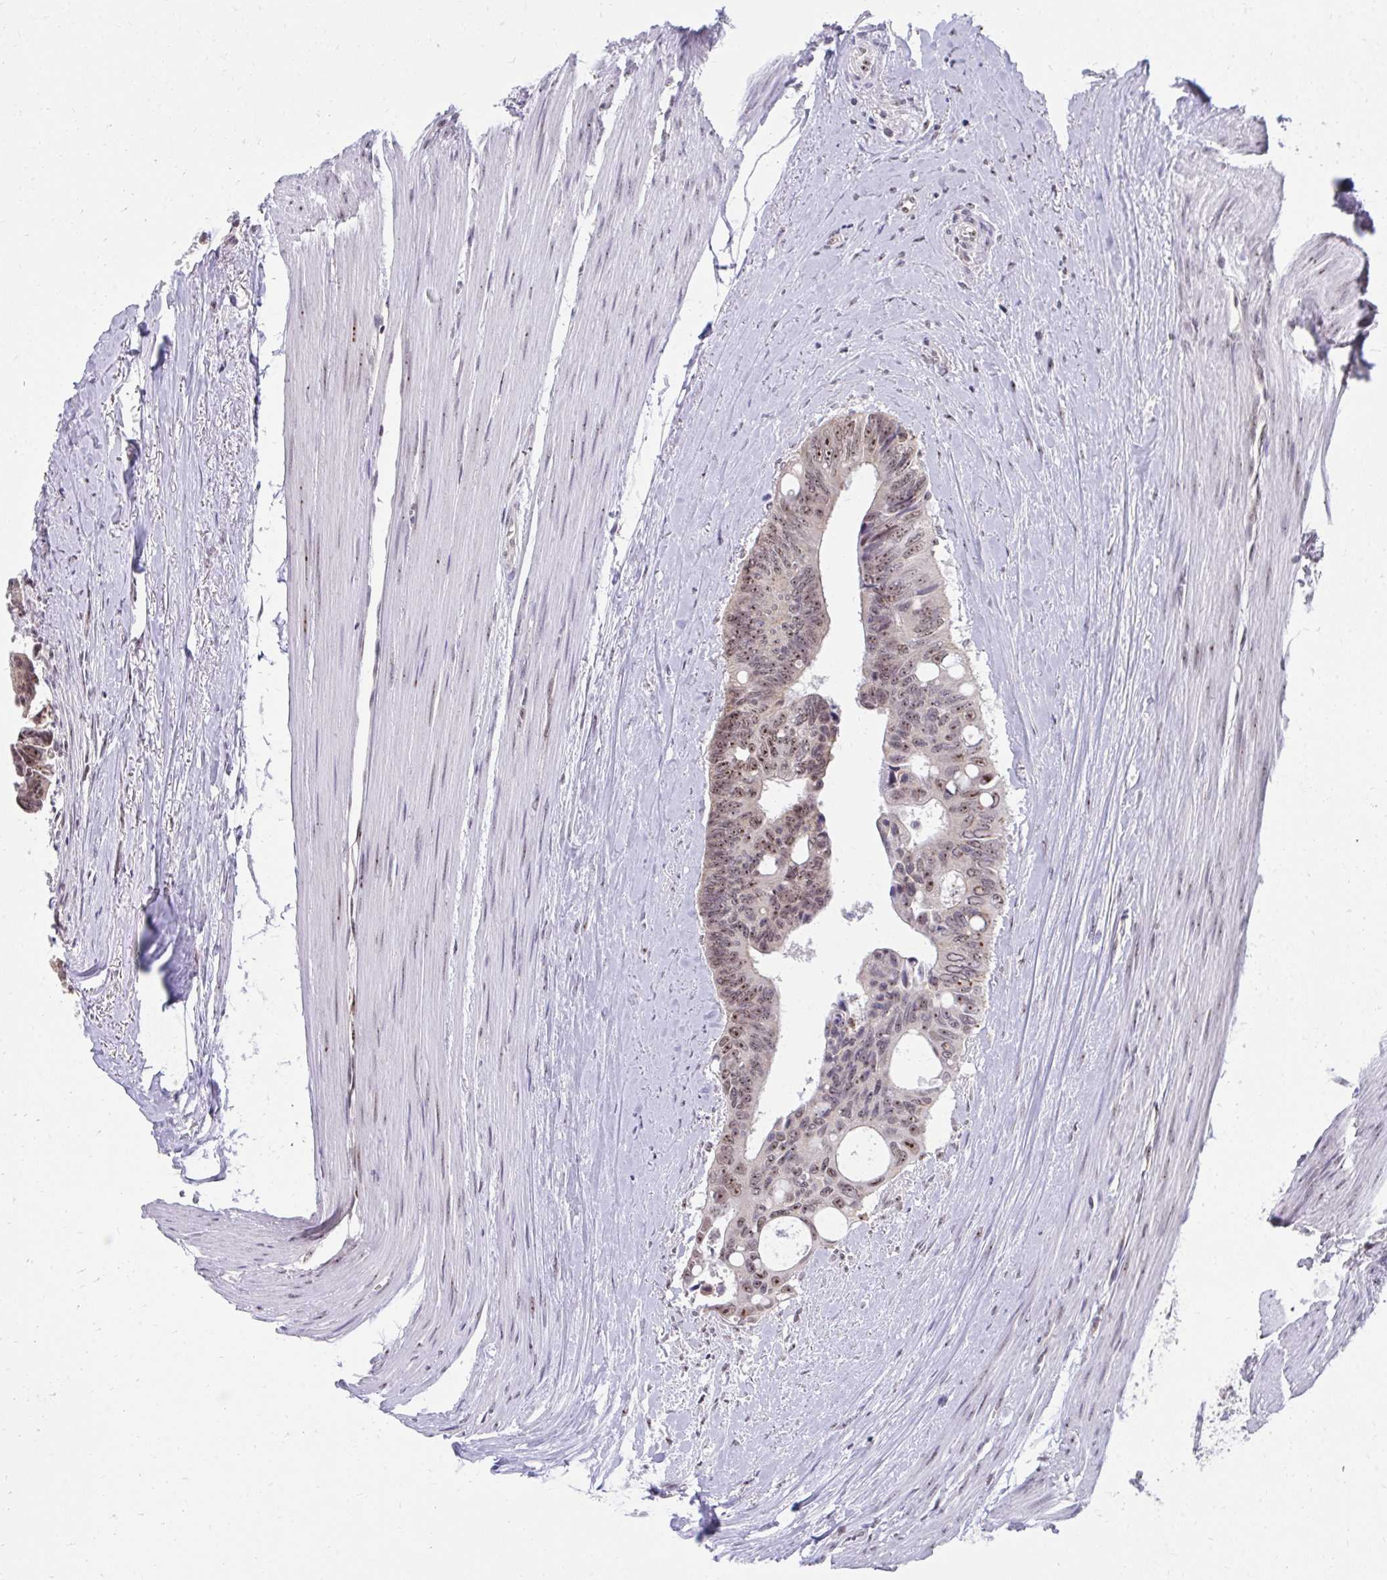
{"staining": {"intensity": "moderate", "quantity": ">75%", "location": "nuclear"}, "tissue": "colorectal cancer", "cell_type": "Tumor cells", "image_type": "cancer", "snomed": [{"axis": "morphology", "description": "Adenocarcinoma, NOS"}, {"axis": "topography", "description": "Rectum"}], "caption": "A micrograph showing moderate nuclear staining in approximately >75% of tumor cells in colorectal cancer (adenocarcinoma), as visualized by brown immunohistochemical staining.", "gene": "HIRA", "patient": {"sex": "male", "age": 76}}